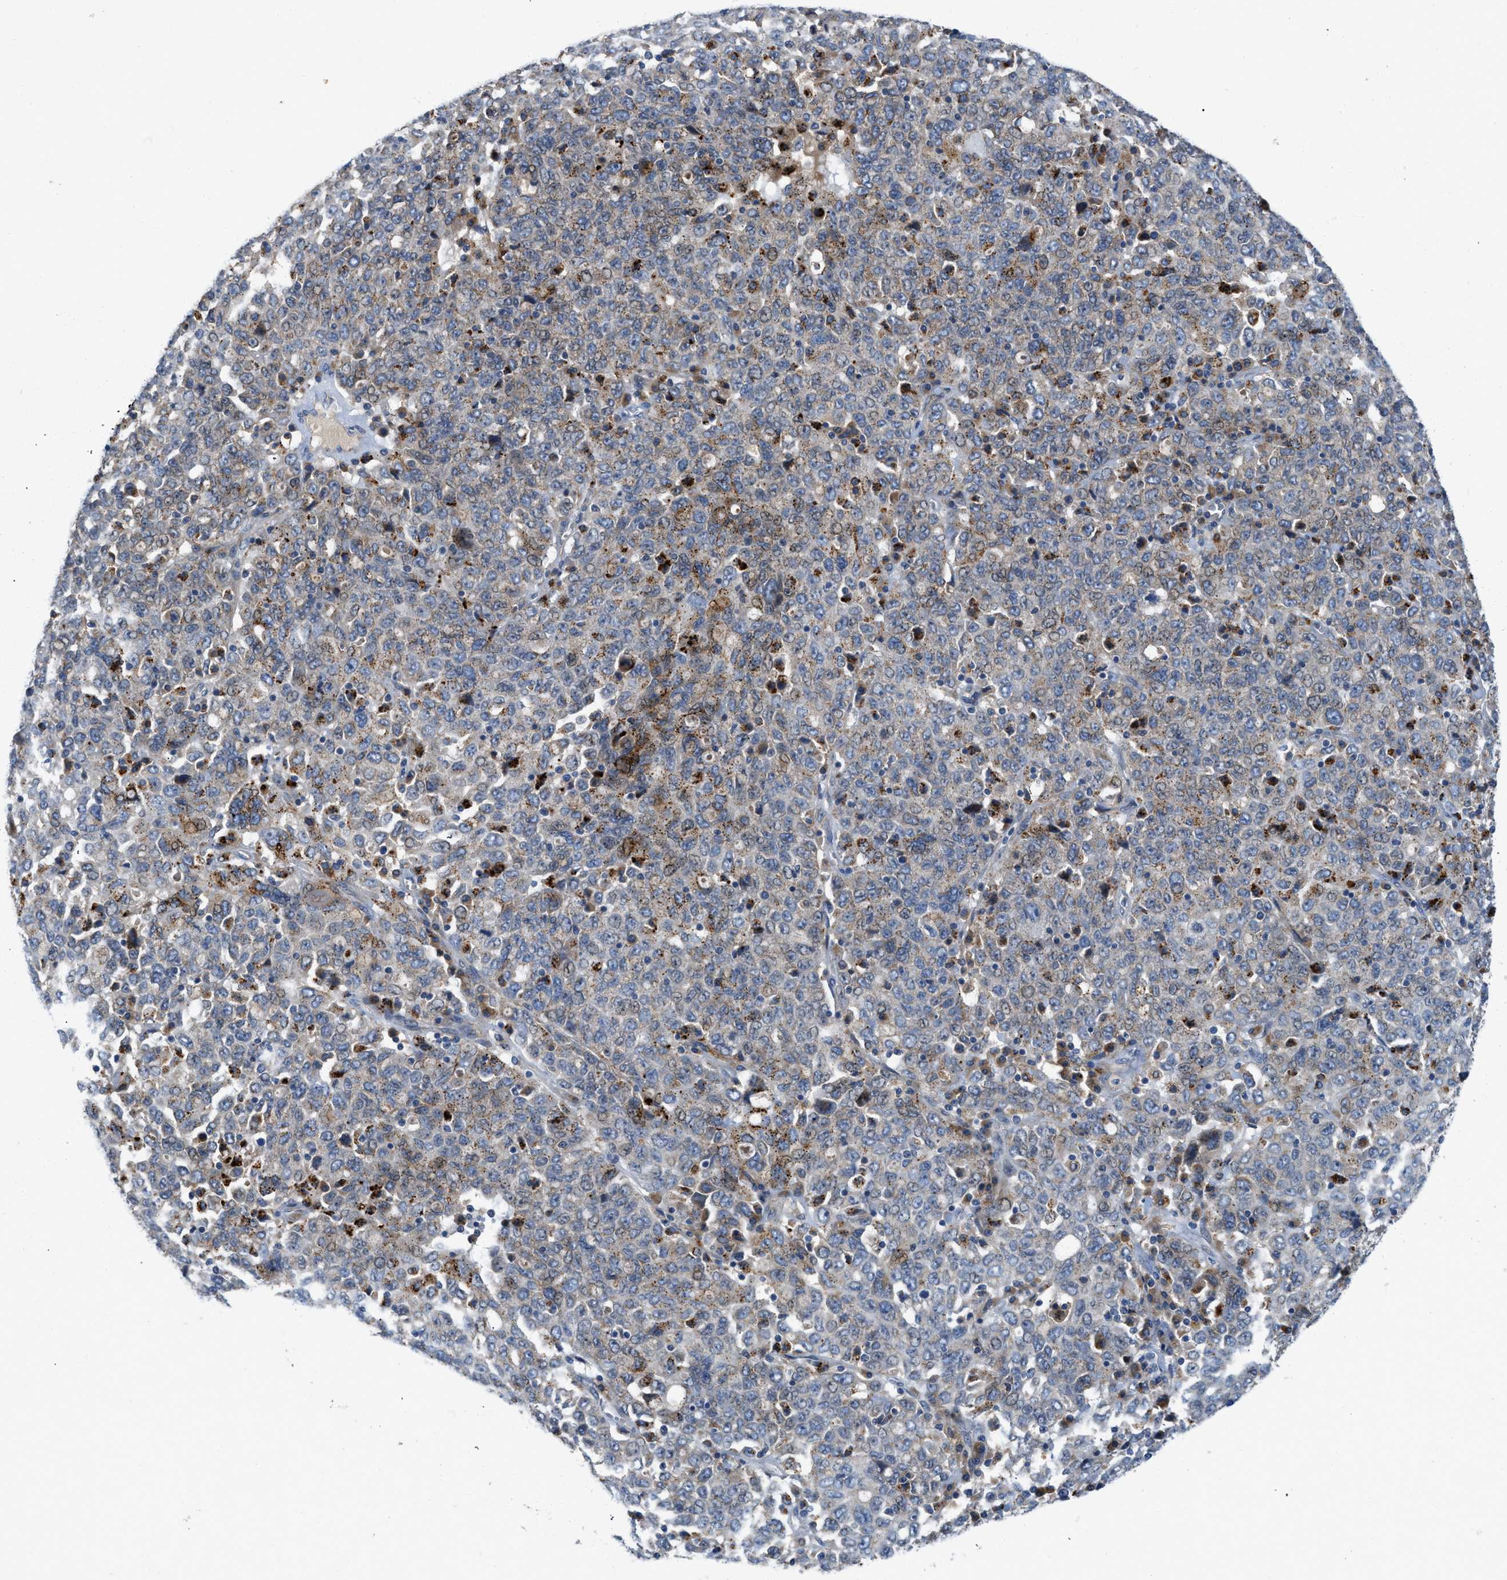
{"staining": {"intensity": "weak", "quantity": "<25%", "location": "cytoplasmic/membranous"}, "tissue": "ovarian cancer", "cell_type": "Tumor cells", "image_type": "cancer", "snomed": [{"axis": "morphology", "description": "Carcinoma, endometroid"}, {"axis": "topography", "description": "Ovary"}], "caption": "Tumor cells show no significant expression in ovarian cancer (endometroid carcinoma).", "gene": "TMEM248", "patient": {"sex": "female", "age": 62}}